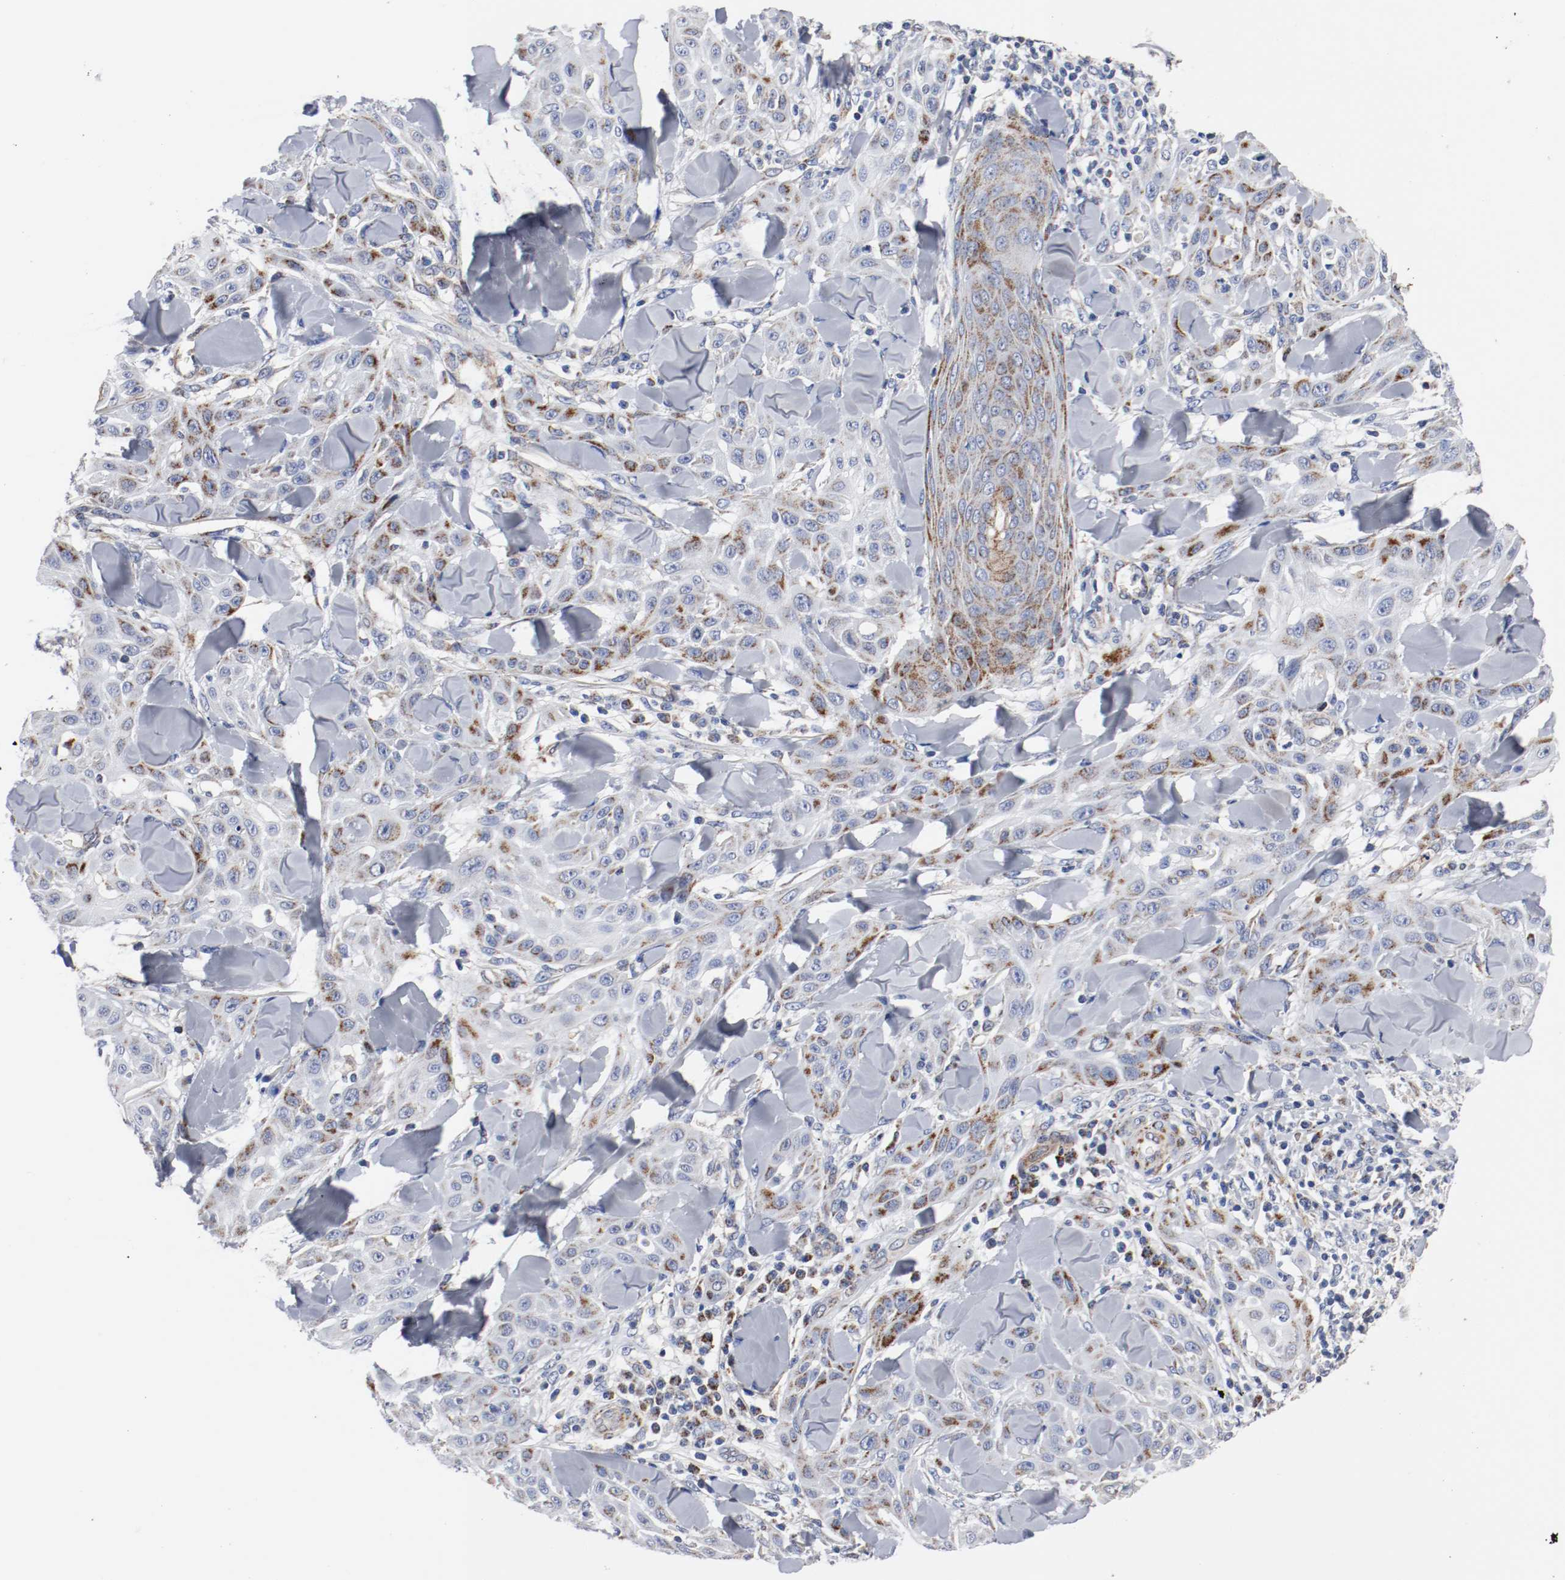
{"staining": {"intensity": "moderate", "quantity": "25%-75%", "location": "cytoplasmic/membranous"}, "tissue": "skin cancer", "cell_type": "Tumor cells", "image_type": "cancer", "snomed": [{"axis": "morphology", "description": "Squamous cell carcinoma, NOS"}, {"axis": "topography", "description": "Skin"}], "caption": "Immunohistochemistry image of neoplastic tissue: human skin cancer stained using IHC demonstrates medium levels of moderate protein expression localized specifically in the cytoplasmic/membranous of tumor cells, appearing as a cytoplasmic/membranous brown color.", "gene": "TUBD1", "patient": {"sex": "male", "age": 24}}